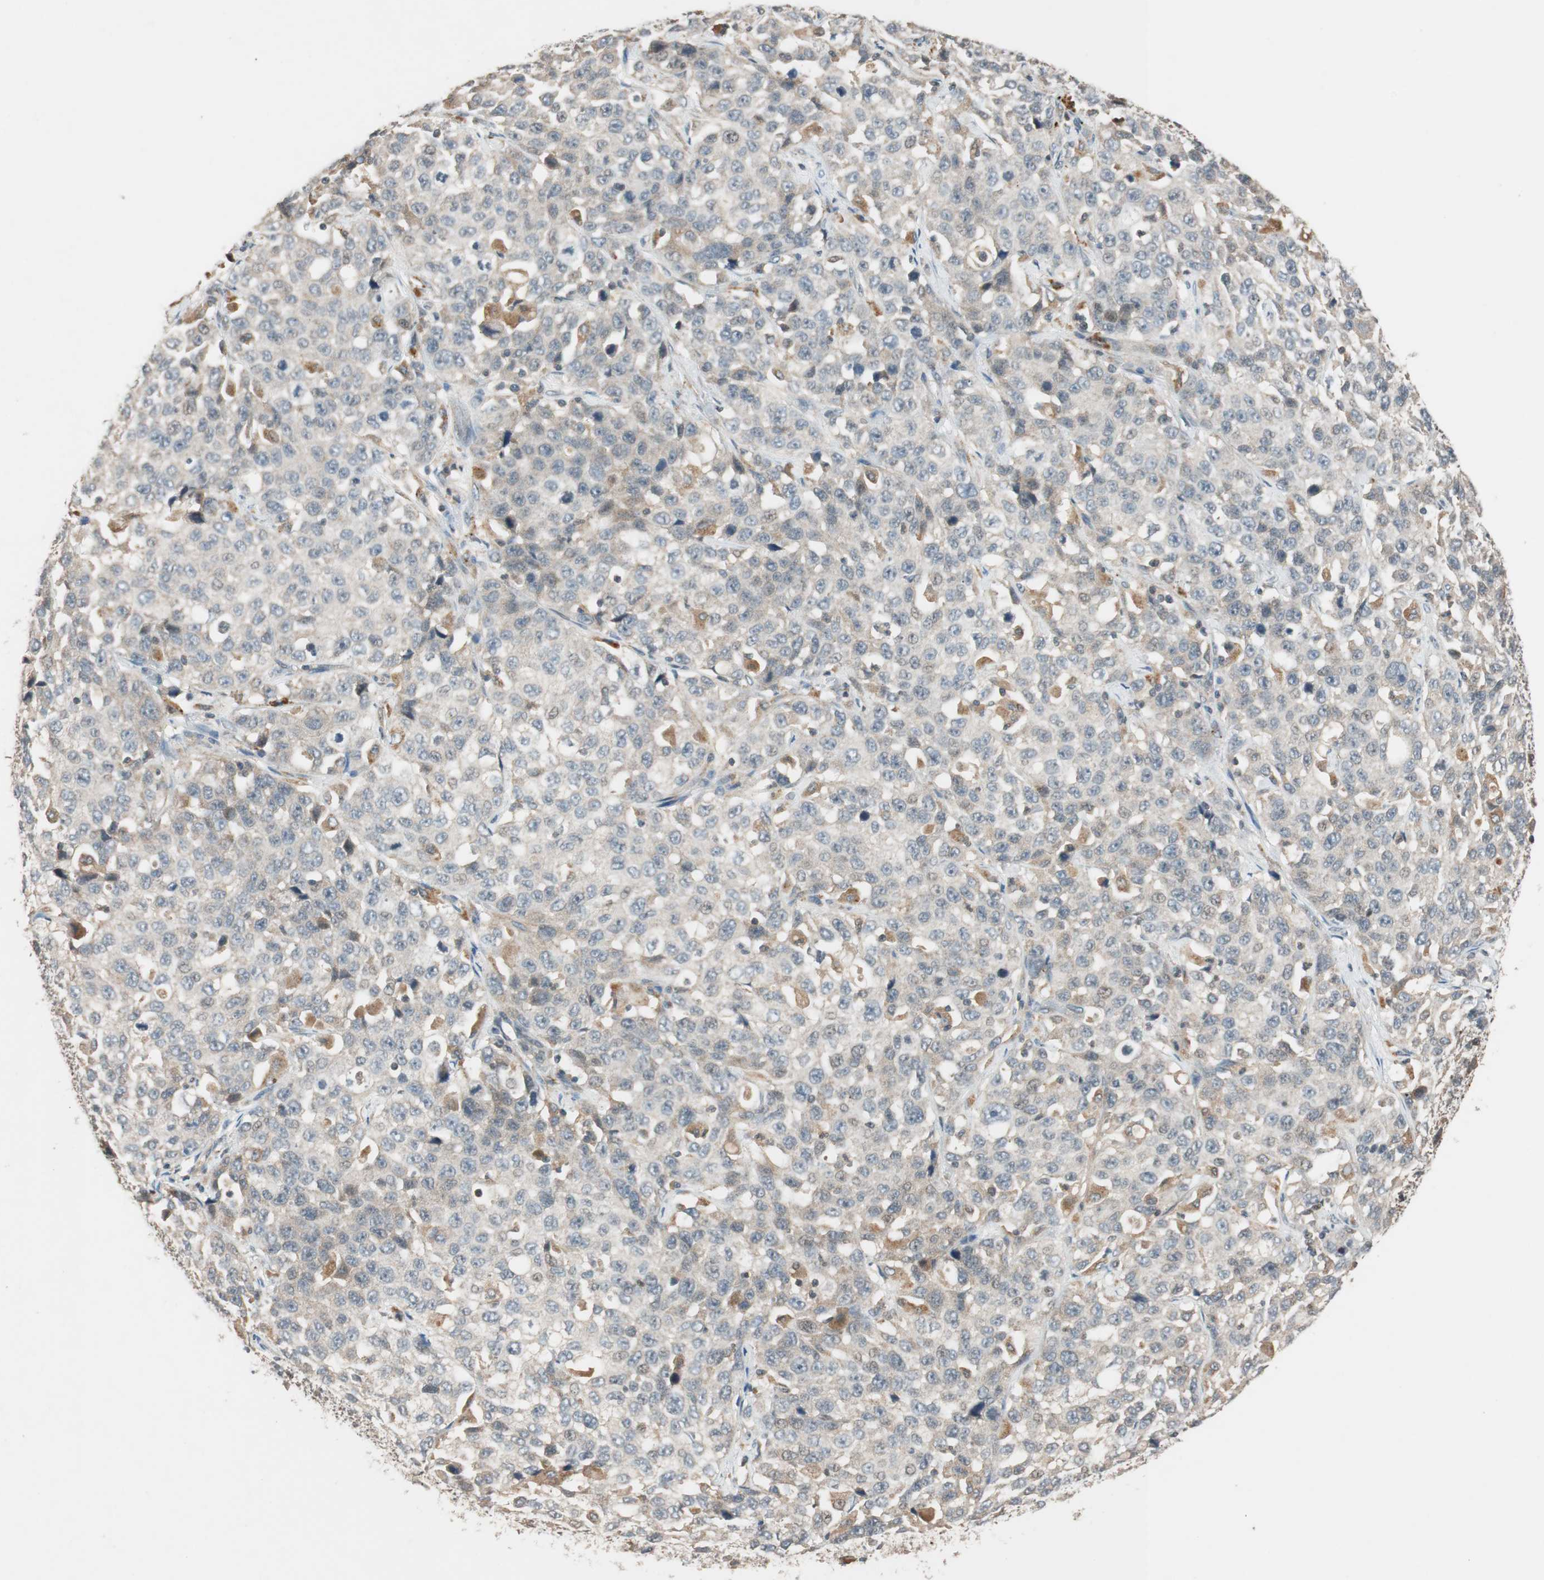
{"staining": {"intensity": "weak", "quantity": ">75%", "location": "cytoplasmic/membranous"}, "tissue": "stomach cancer", "cell_type": "Tumor cells", "image_type": "cancer", "snomed": [{"axis": "morphology", "description": "Normal tissue, NOS"}, {"axis": "morphology", "description": "Adenocarcinoma, NOS"}, {"axis": "topography", "description": "Stomach"}], "caption": "Immunohistochemistry (IHC) (DAB) staining of human adenocarcinoma (stomach) demonstrates weak cytoplasmic/membranous protein positivity in approximately >75% of tumor cells.", "gene": "GLB1", "patient": {"sex": "male", "age": 48}}